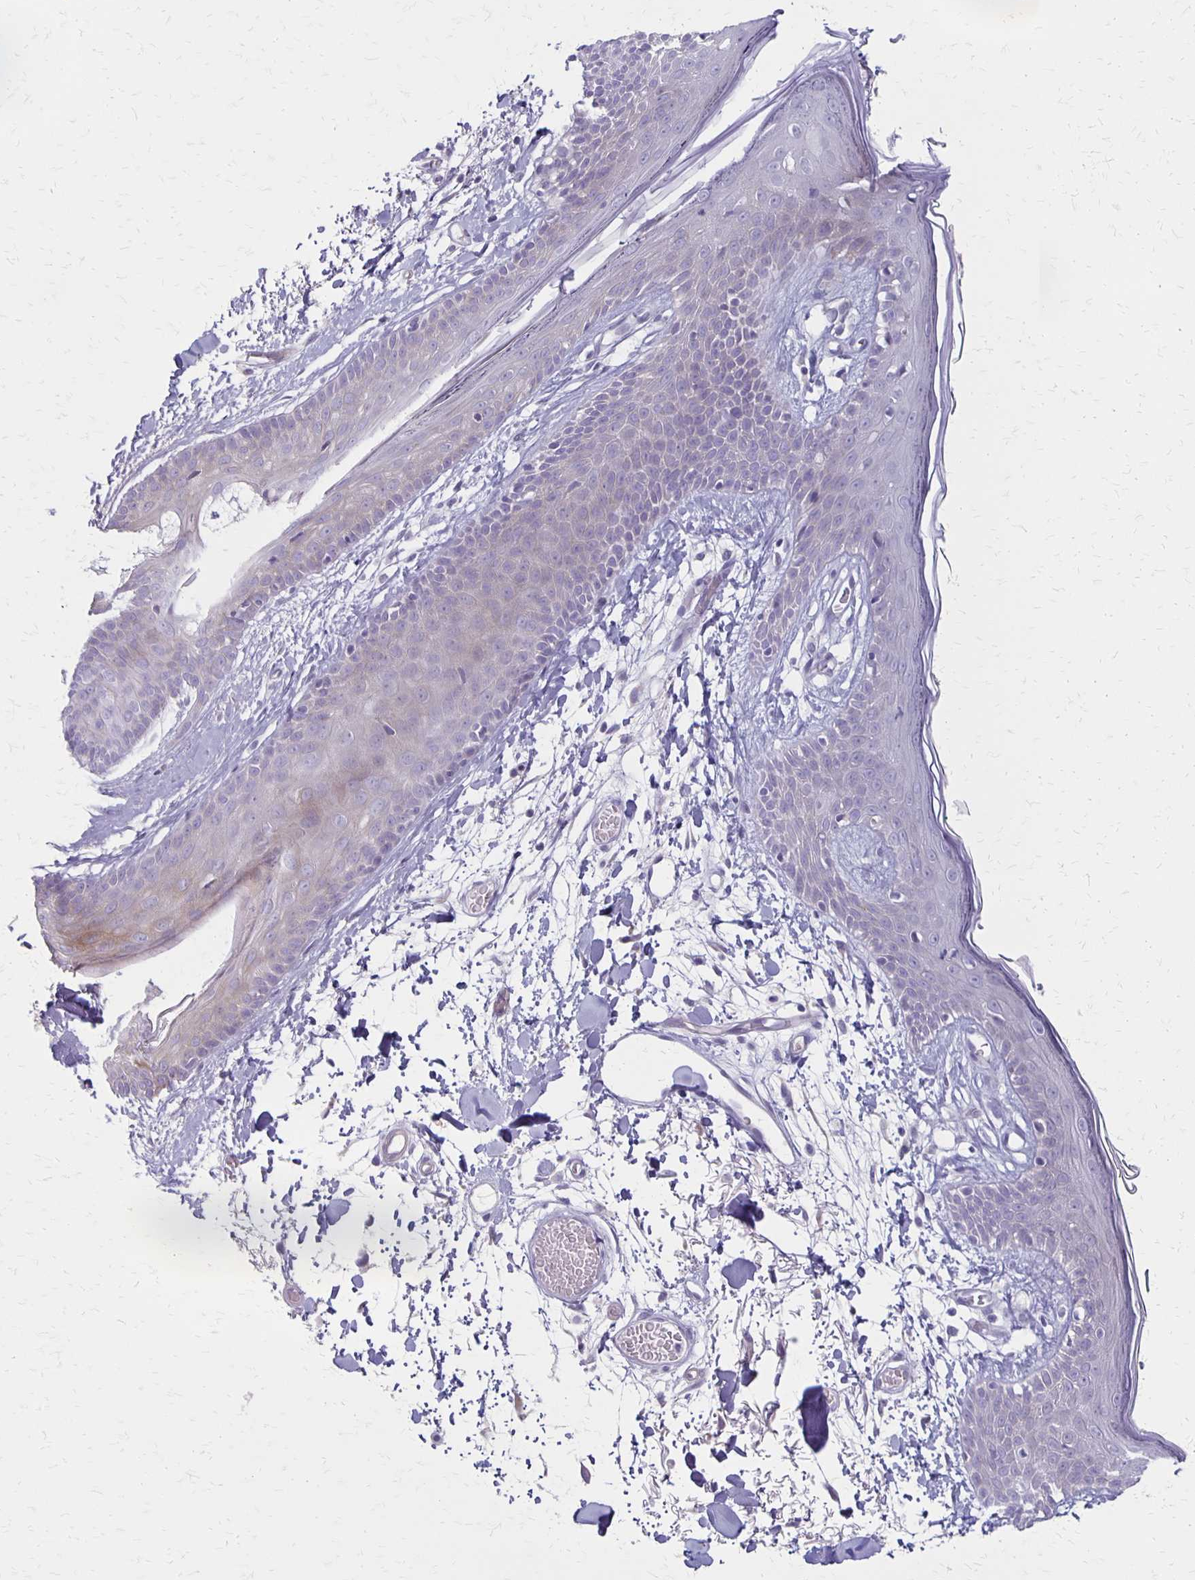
{"staining": {"intensity": "negative", "quantity": "none", "location": "none"}, "tissue": "skin", "cell_type": "Fibroblasts", "image_type": "normal", "snomed": [{"axis": "morphology", "description": "Normal tissue, NOS"}, {"axis": "topography", "description": "Skin"}], "caption": "A high-resolution histopathology image shows immunohistochemistry staining of benign skin, which exhibits no significant staining in fibroblasts. (Immunohistochemistry (ihc), brightfield microscopy, high magnification).", "gene": "HOMER1", "patient": {"sex": "male", "age": 79}}